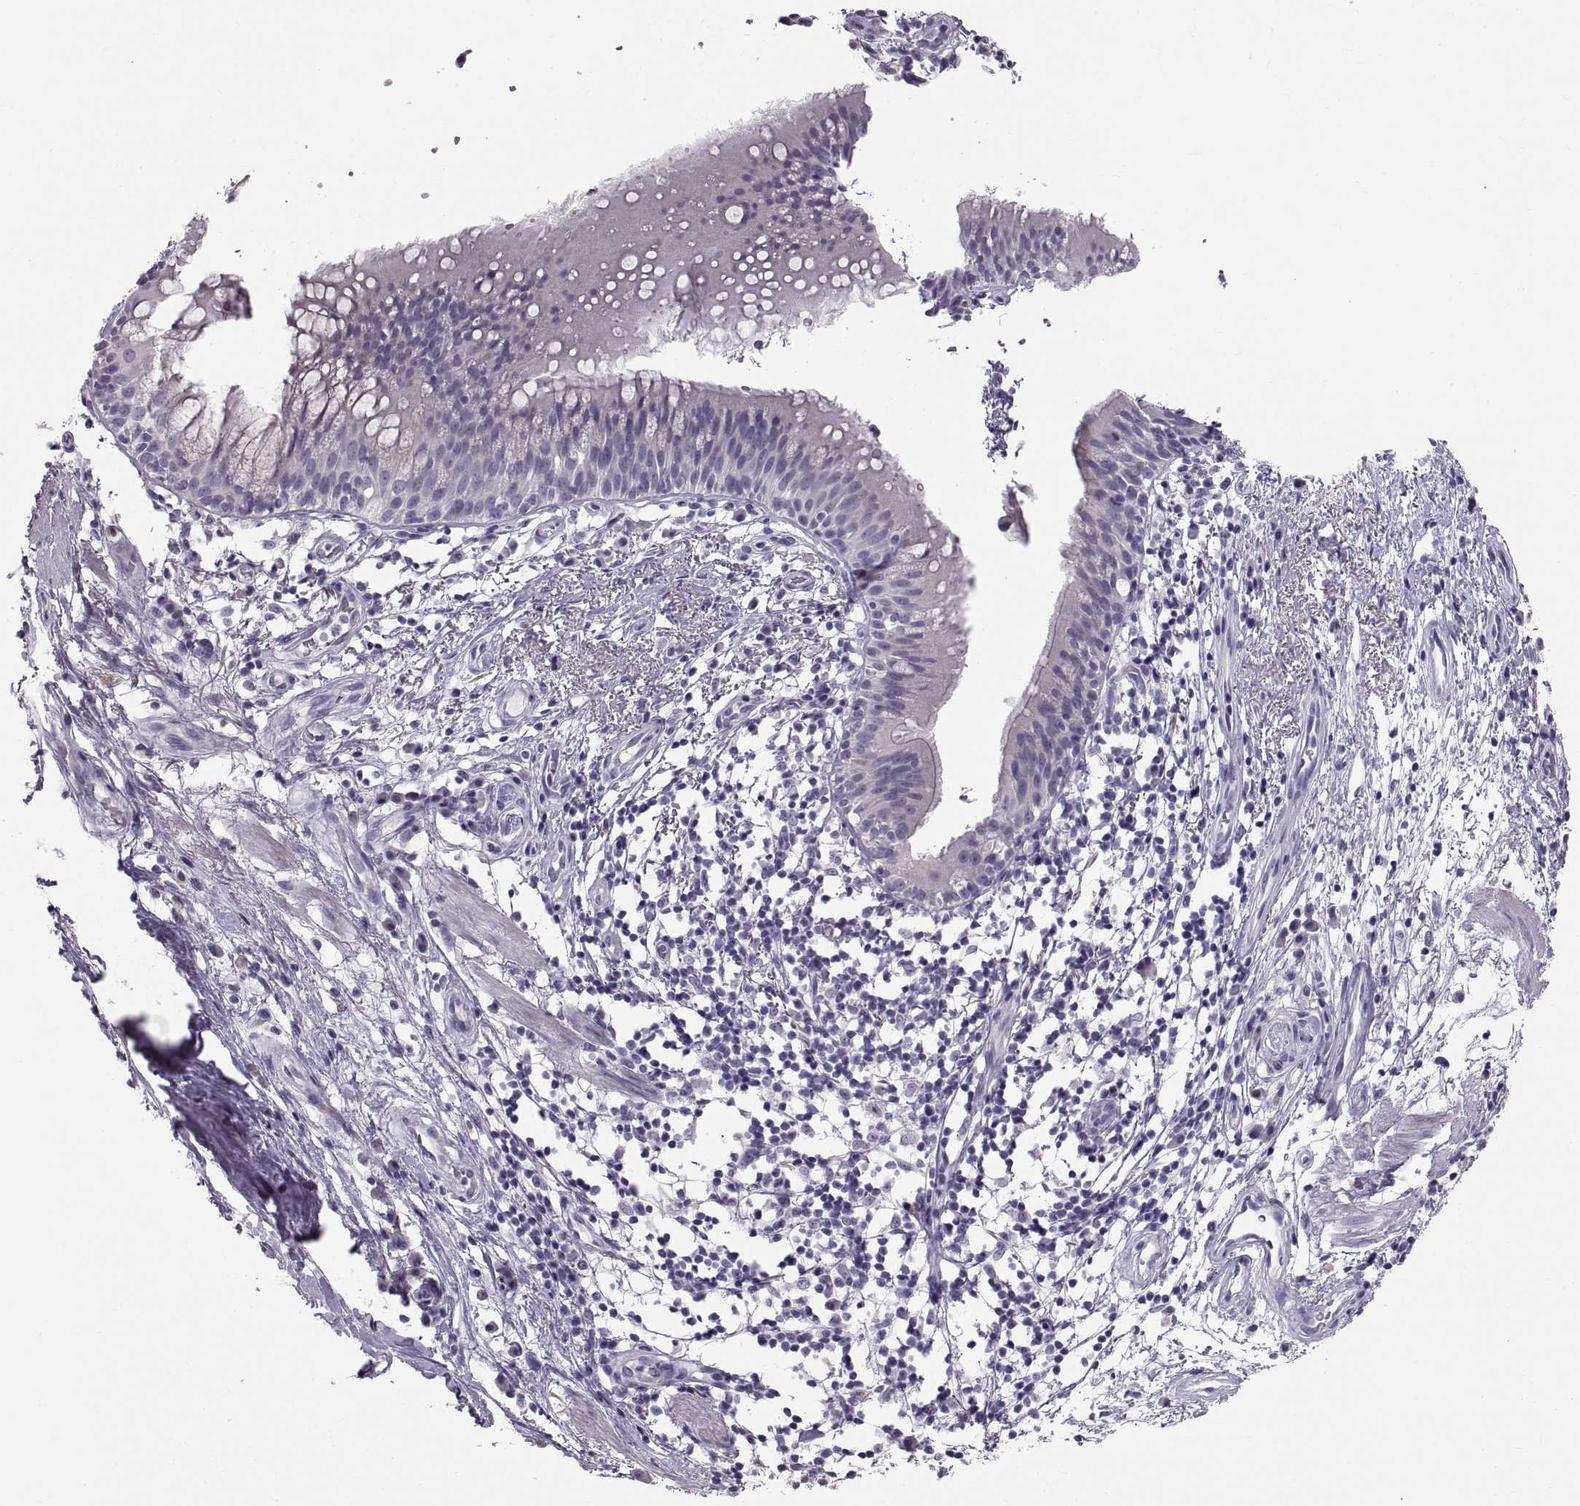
{"staining": {"intensity": "negative", "quantity": "none", "location": "none"}, "tissue": "bronchus", "cell_type": "Respiratory epithelial cells", "image_type": "normal", "snomed": [{"axis": "morphology", "description": "Normal tissue, NOS"}, {"axis": "topography", "description": "Cartilage tissue"}, {"axis": "topography", "description": "Bronchus"}], "caption": "This histopathology image is of benign bronchus stained with IHC to label a protein in brown with the nuclei are counter-stained blue. There is no expression in respiratory epithelial cells. Brightfield microscopy of immunohistochemistry stained with DAB (3,3'-diaminobenzidine) (brown) and hematoxylin (blue), captured at high magnification.", "gene": "SPACDR", "patient": {"sex": "male", "age": 58}}